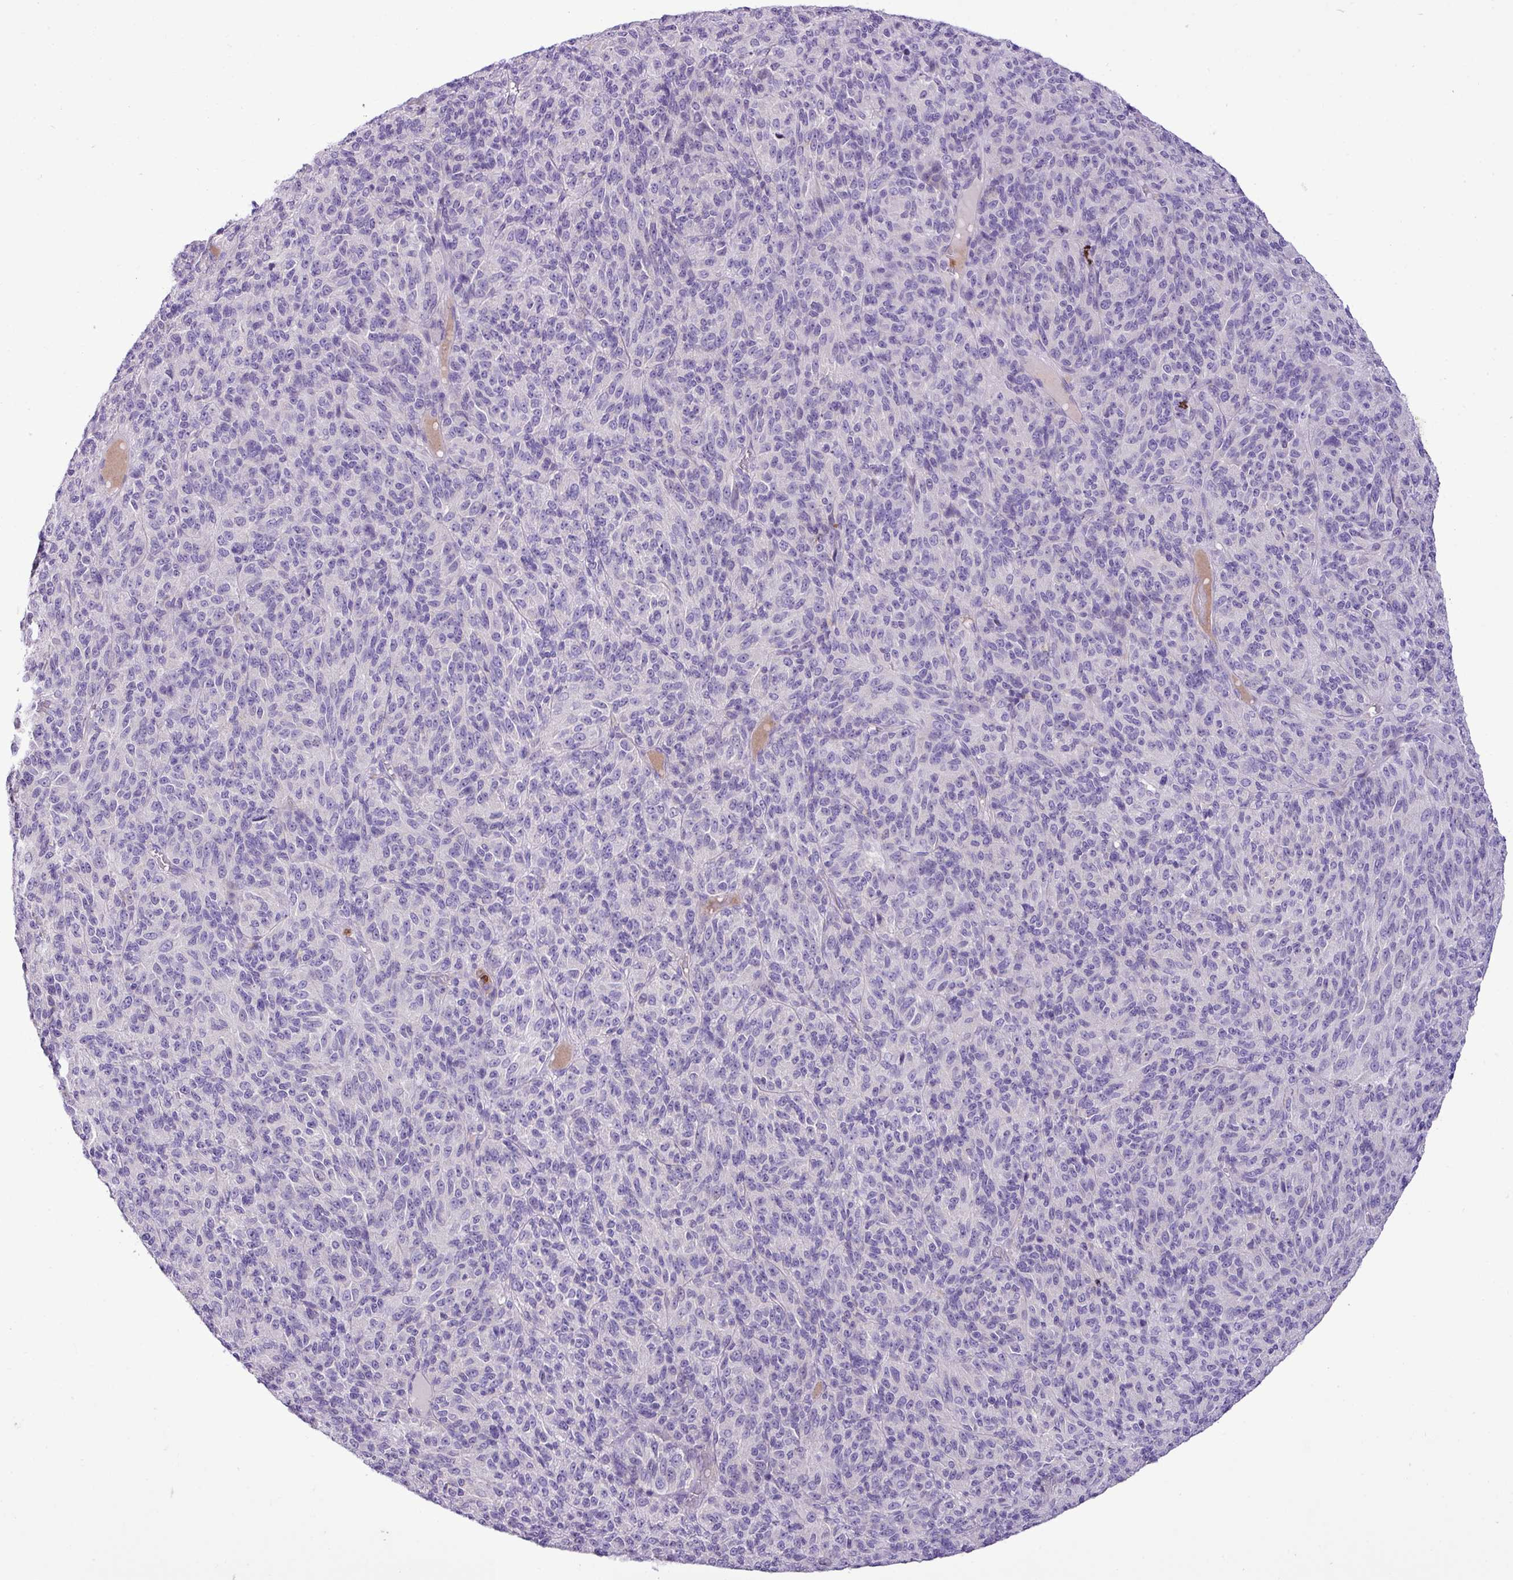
{"staining": {"intensity": "negative", "quantity": "none", "location": "none"}, "tissue": "melanoma", "cell_type": "Tumor cells", "image_type": "cancer", "snomed": [{"axis": "morphology", "description": "Malignant melanoma, Metastatic site"}, {"axis": "topography", "description": "Brain"}], "caption": "IHC of malignant melanoma (metastatic site) shows no staining in tumor cells.", "gene": "ZSCAN5A", "patient": {"sex": "female", "age": 56}}